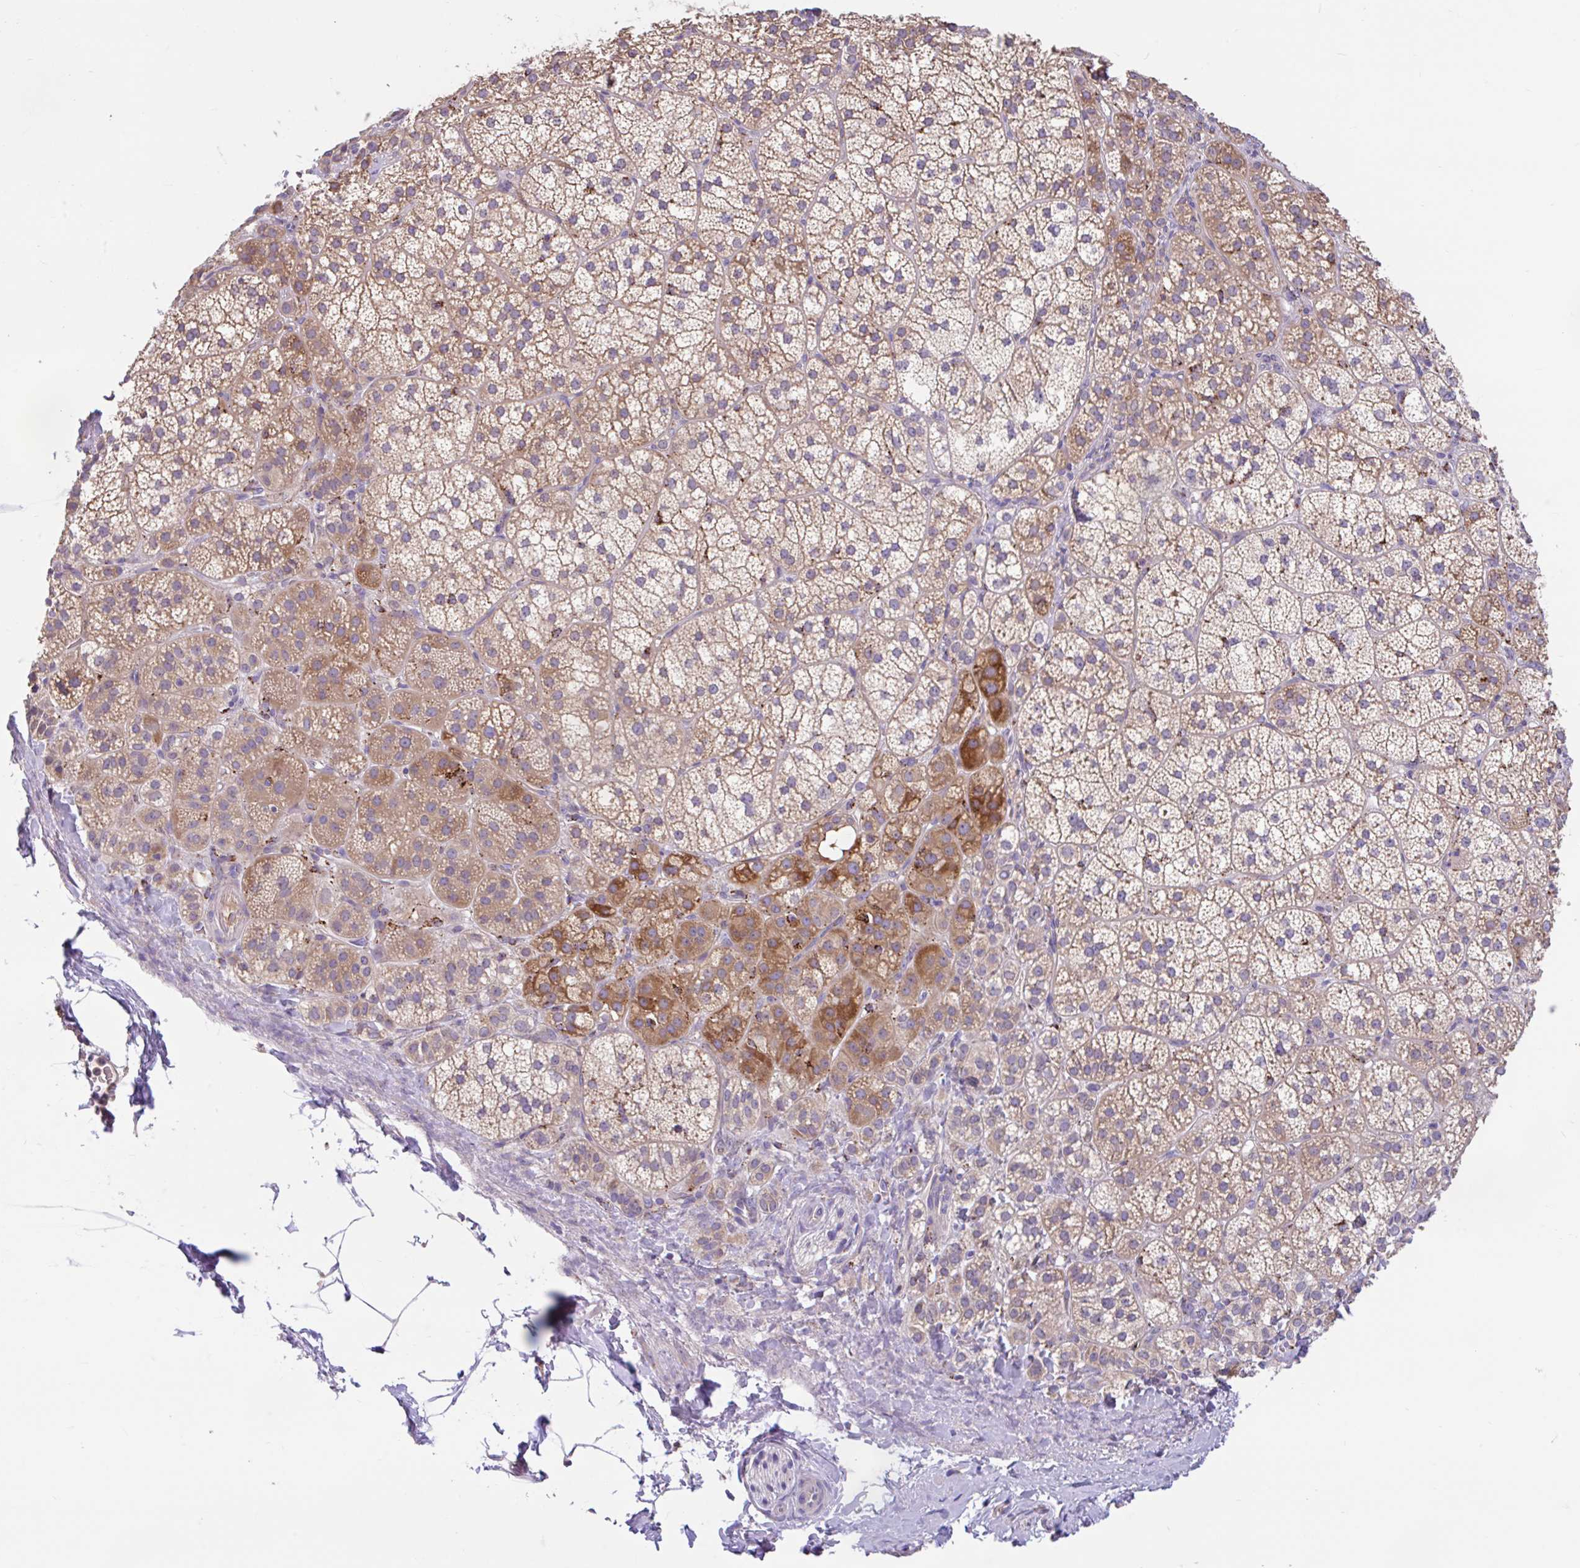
{"staining": {"intensity": "moderate", "quantity": ">75%", "location": "cytoplasmic/membranous"}, "tissue": "adrenal gland", "cell_type": "Glandular cells", "image_type": "normal", "snomed": [{"axis": "morphology", "description": "Normal tissue, NOS"}, {"axis": "topography", "description": "Adrenal gland"}], "caption": "The image exhibits staining of unremarkable adrenal gland, revealing moderate cytoplasmic/membranous protein staining (brown color) within glandular cells.", "gene": "RALBP1", "patient": {"sex": "female", "age": 60}}